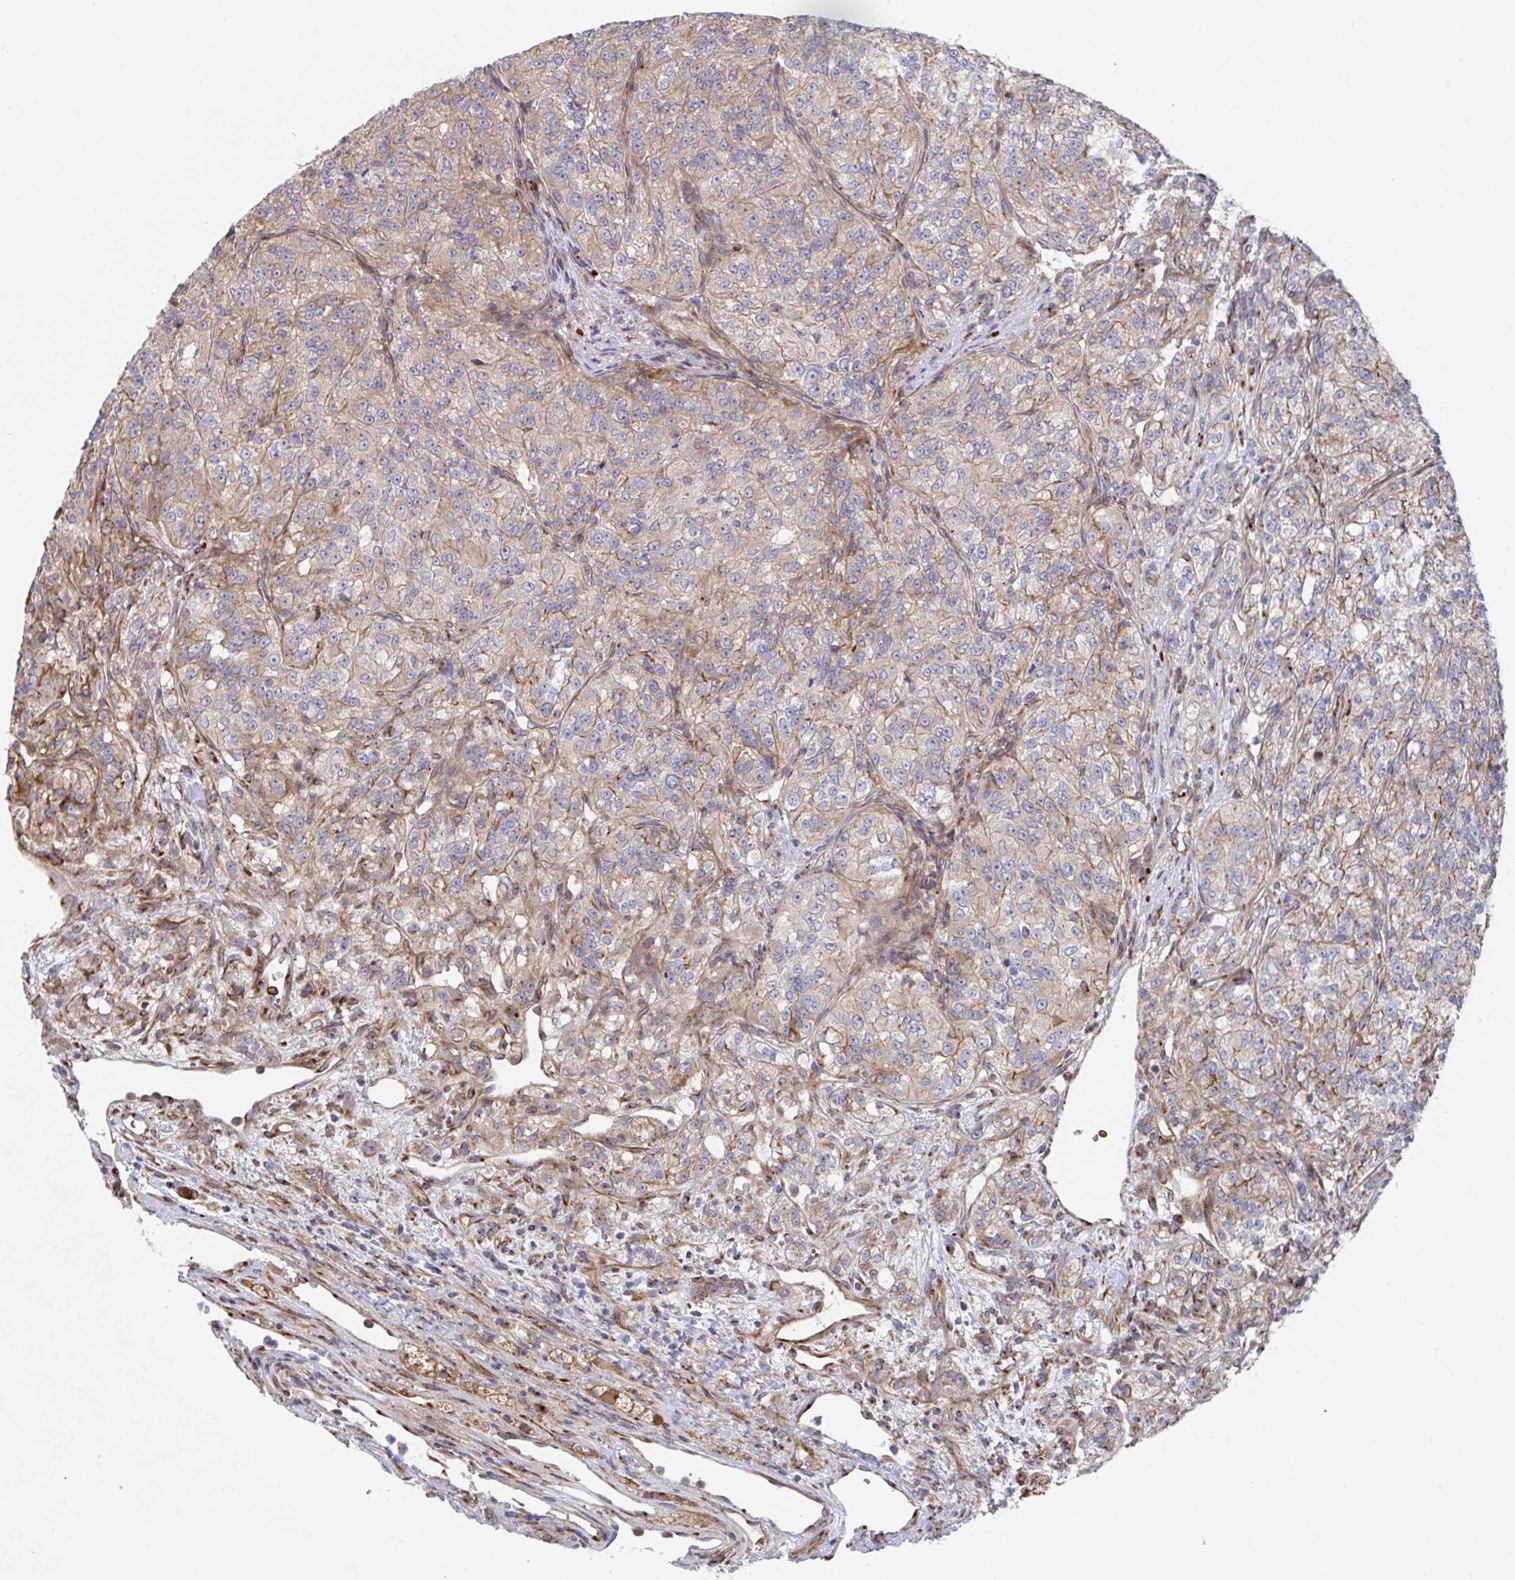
{"staining": {"intensity": "moderate", "quantity": "<25%", "location": "cytoplasmic/membranous"}, "tissue": "renal cancer", "cell_type": "Tumor cells", "image_type": "cancer", "snomed": [{"axis": "morphology", "description": "Adenocarcinoma, NOS"}, {"axis": "topography", "description": "Kidney"}], "caption": "DAB immunohistochemical staining of renal cancer (adenocarcinoma) exhibits moderate cytoplasmic/membranous protein staining in approximately <25% of tumor cells.", "gene": "FJX1", "patient": {"sex": "female", "age": 63}}